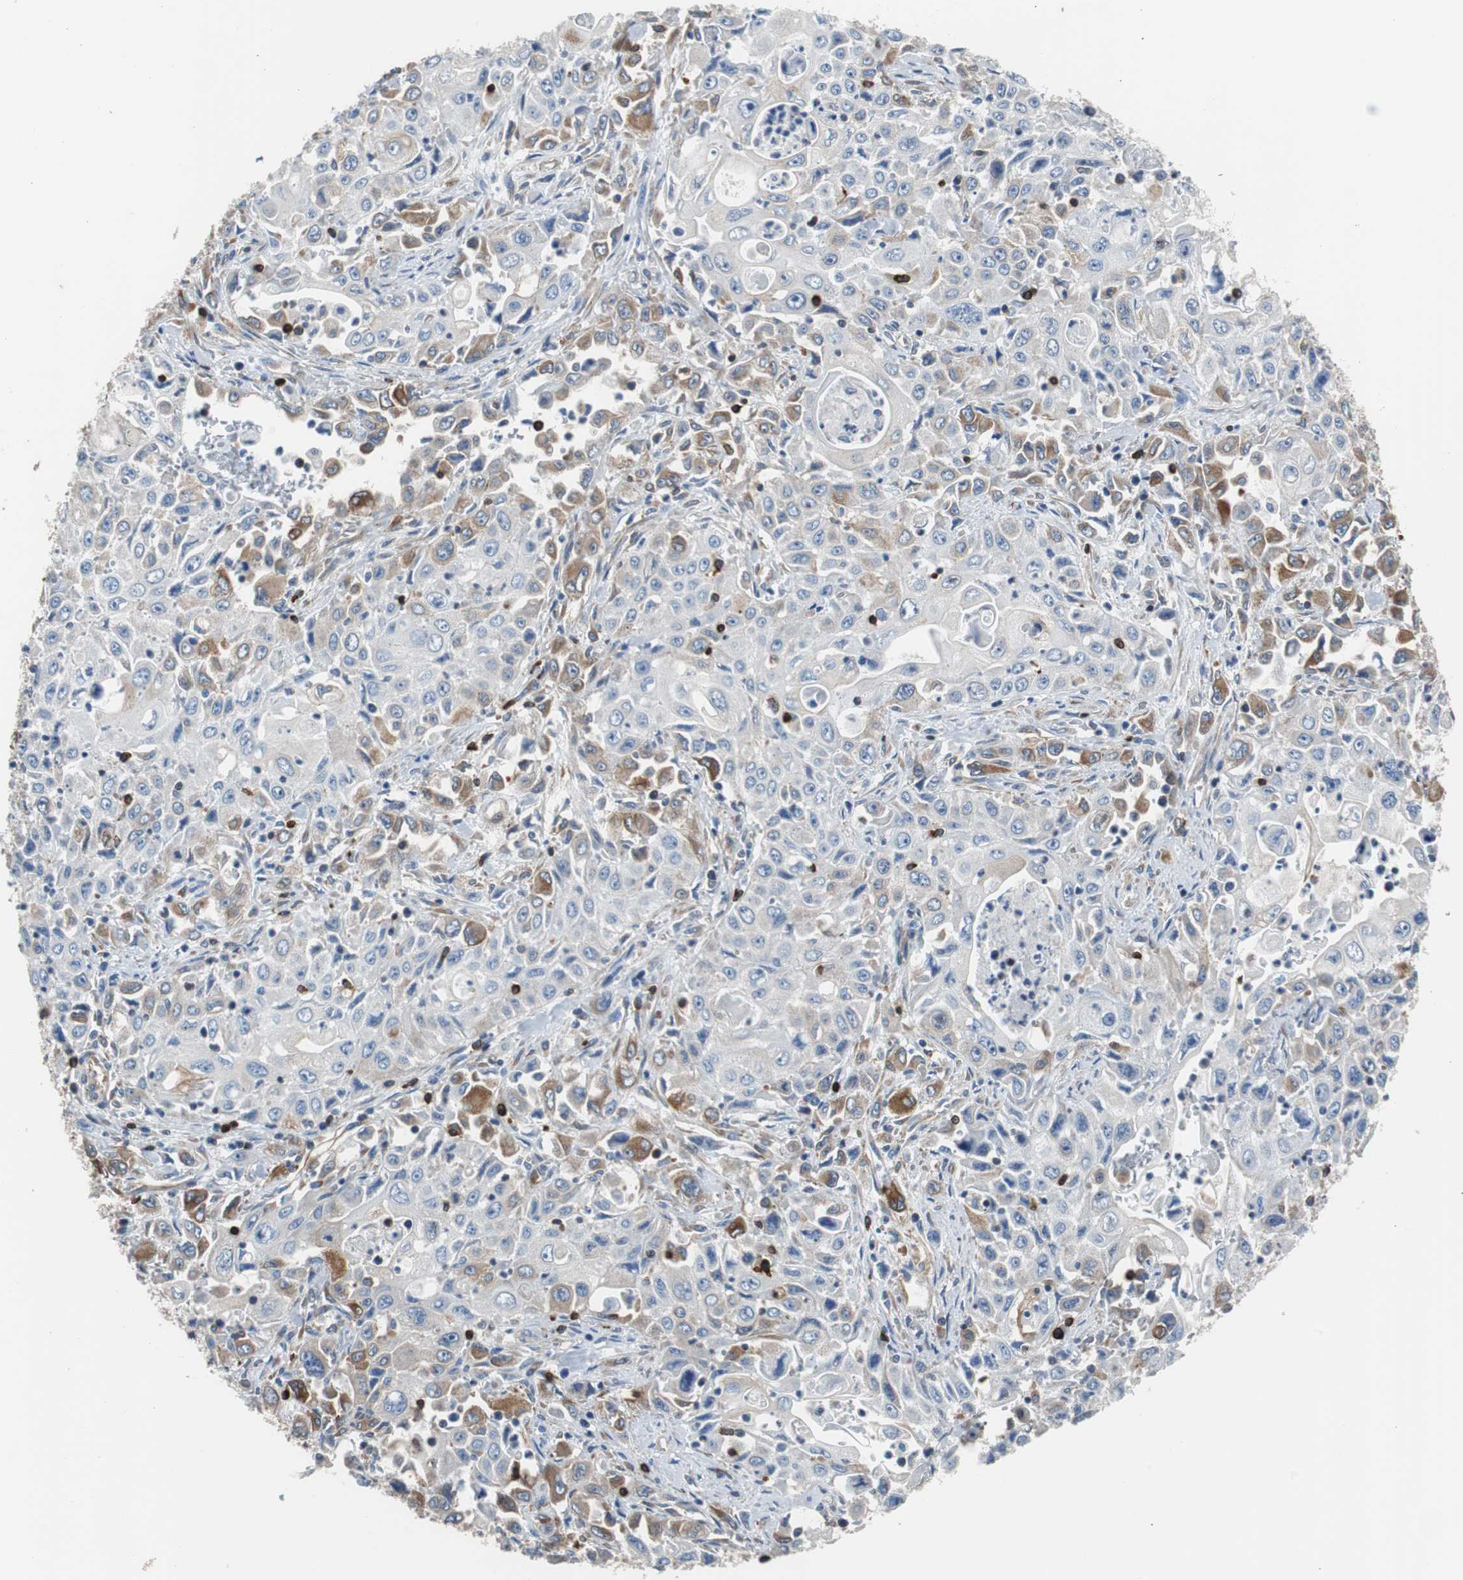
{"staining": {"intensity": "moderate", "quantity": "25%-75%", "location": "cytoplasmic/membranous"}, "tissue": "pancreatic cancer", "cell_type": "Tumor cells", "image_type": "cancer", "snomed": [{"axis": "morphology", "description": "Adenocarcinoma, NOS"}, {"axis": "topography", "description": "Pancreas"}], "caption": "There is medium levels of moderate cytoplasmic/membranous expression in tumor cells of pancreatic cancer, as demonstrated by immunohistochemical staining (brown color).", "gene": "PBXIP1", "patient": {"sex": "male", "age": 70}}